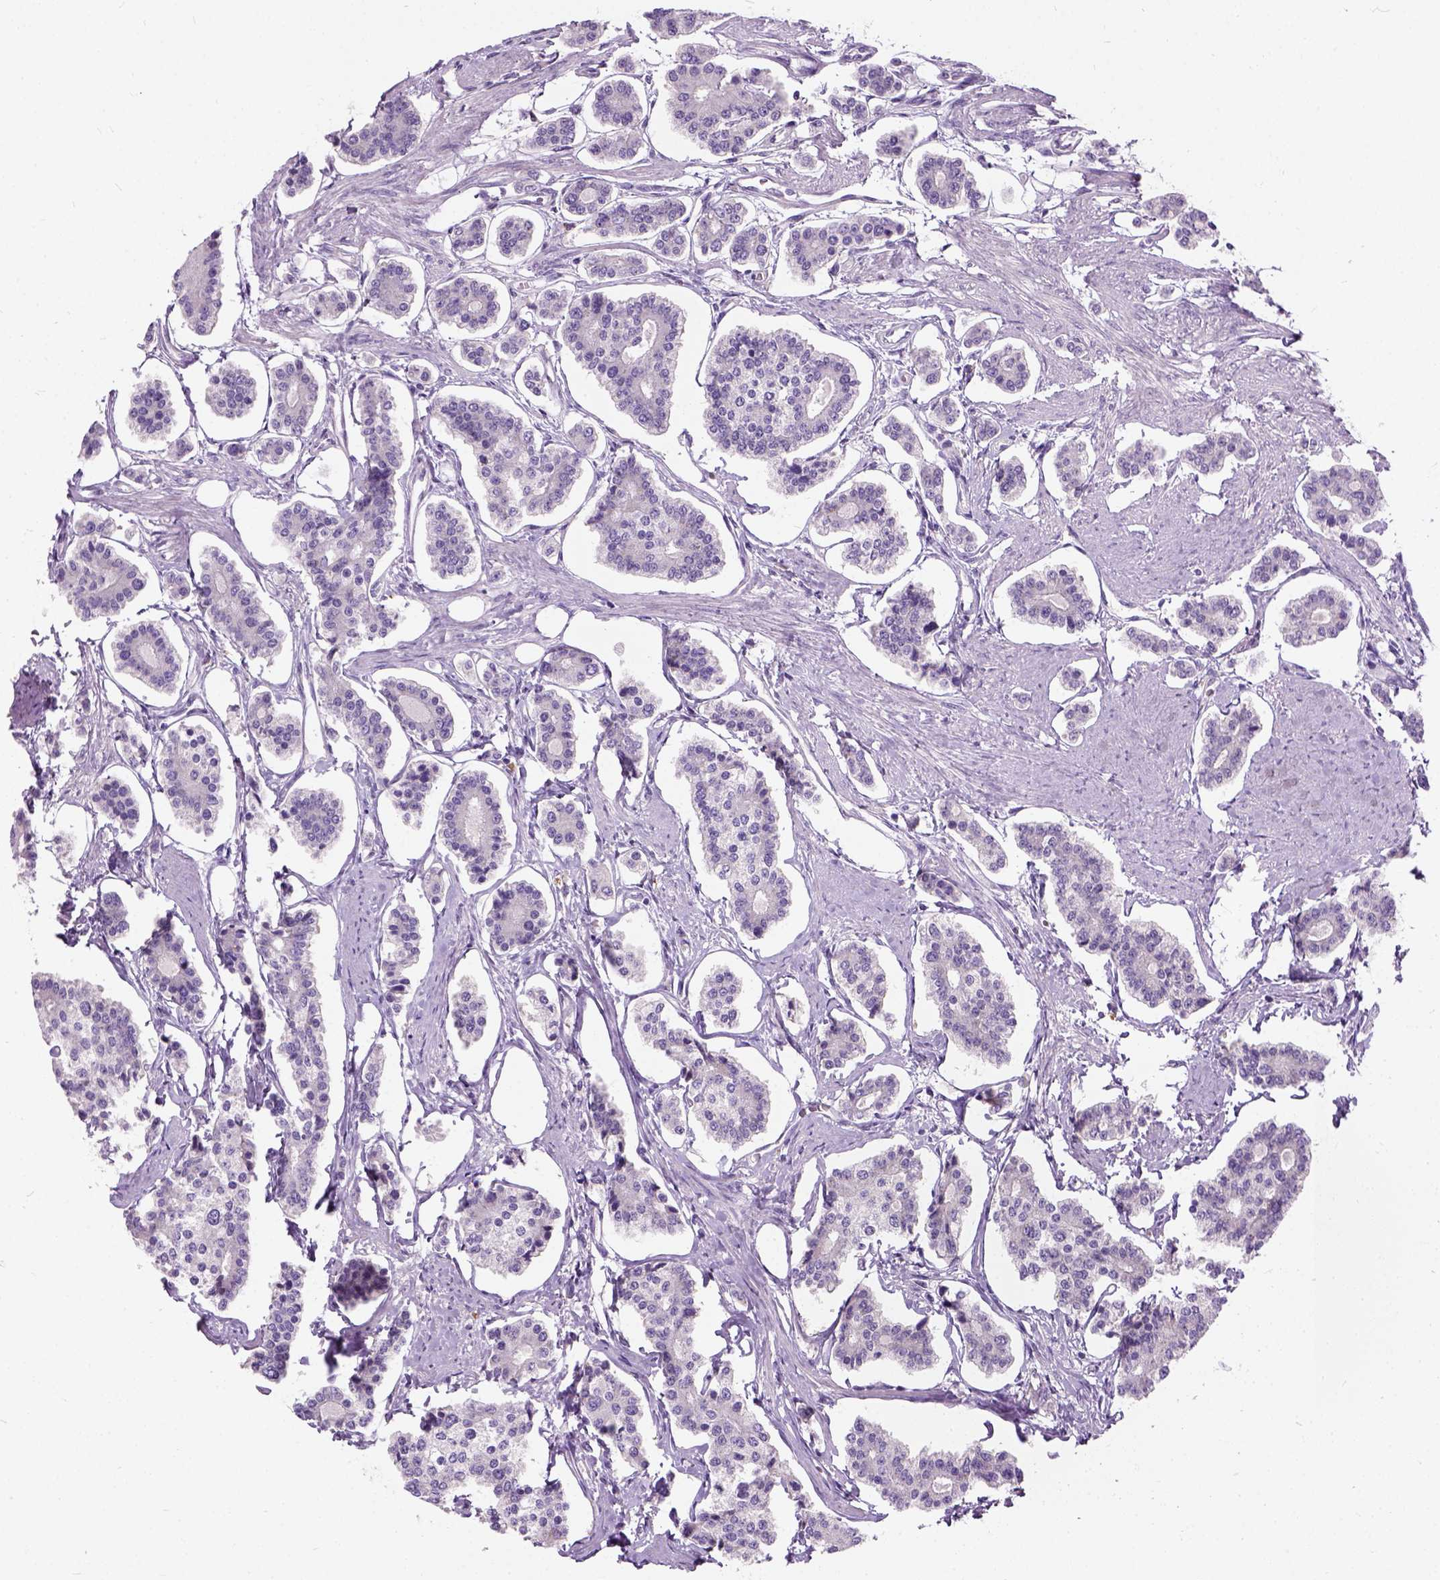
{"staining": {"intensity": "negative", "quantity": "none", "location": "none"}, "tissue": "carcinoid", "cell_type": "Tumor cells", "image_type": "cancer", "snomed": [{"axis": "morphology", "description": "Carcinoid, malignant, NOS"}, {"axis": "topography", "description": "Small intestine"}], "caption": "This histopathology image is of carcinoid stained with IHC to label a protein in brown with the nuclei are counter-stained blue. There is no positivity in tumor cells.", "gene": "TRIM72", "patient": {"sex": "female", "age": 65}}